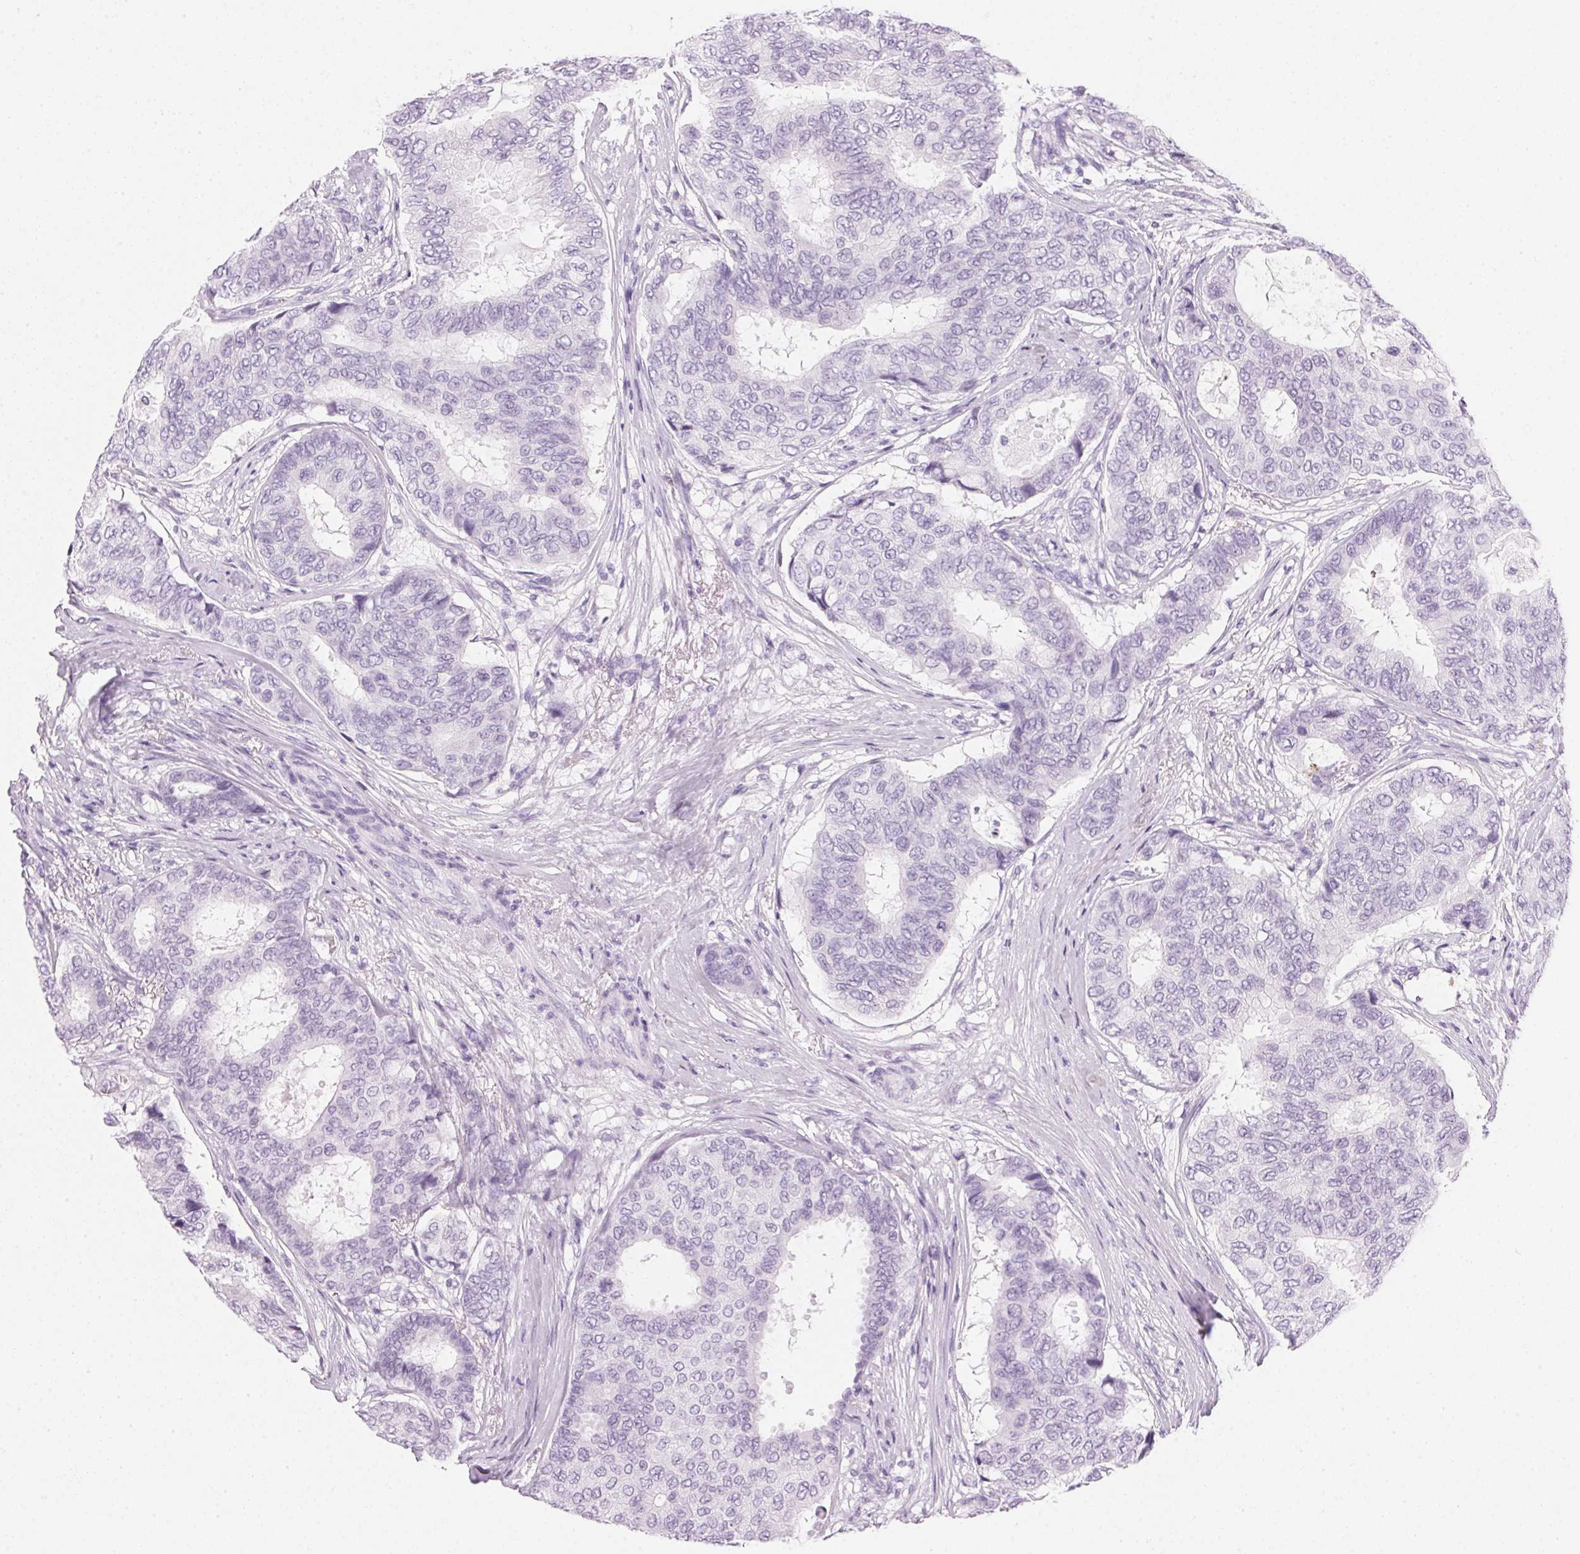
{"staining": {"intensity": "negative", "quantity": "none", "location": "none"}, "tissue": "breast cancer", "cell_type": "Tumor cells", "image_type": "cancer", "snomed": [{"axis": "morphology", "description": "Duct carcinoma"}, {"axis": "topography", "description": "Breast"}], "caption": "There is no significant expression in tumor cells of breast cancer (invasive ductal carcinoma).", "gene": "IGFBP1", "patient": {"sex": "female", "age": 75}}